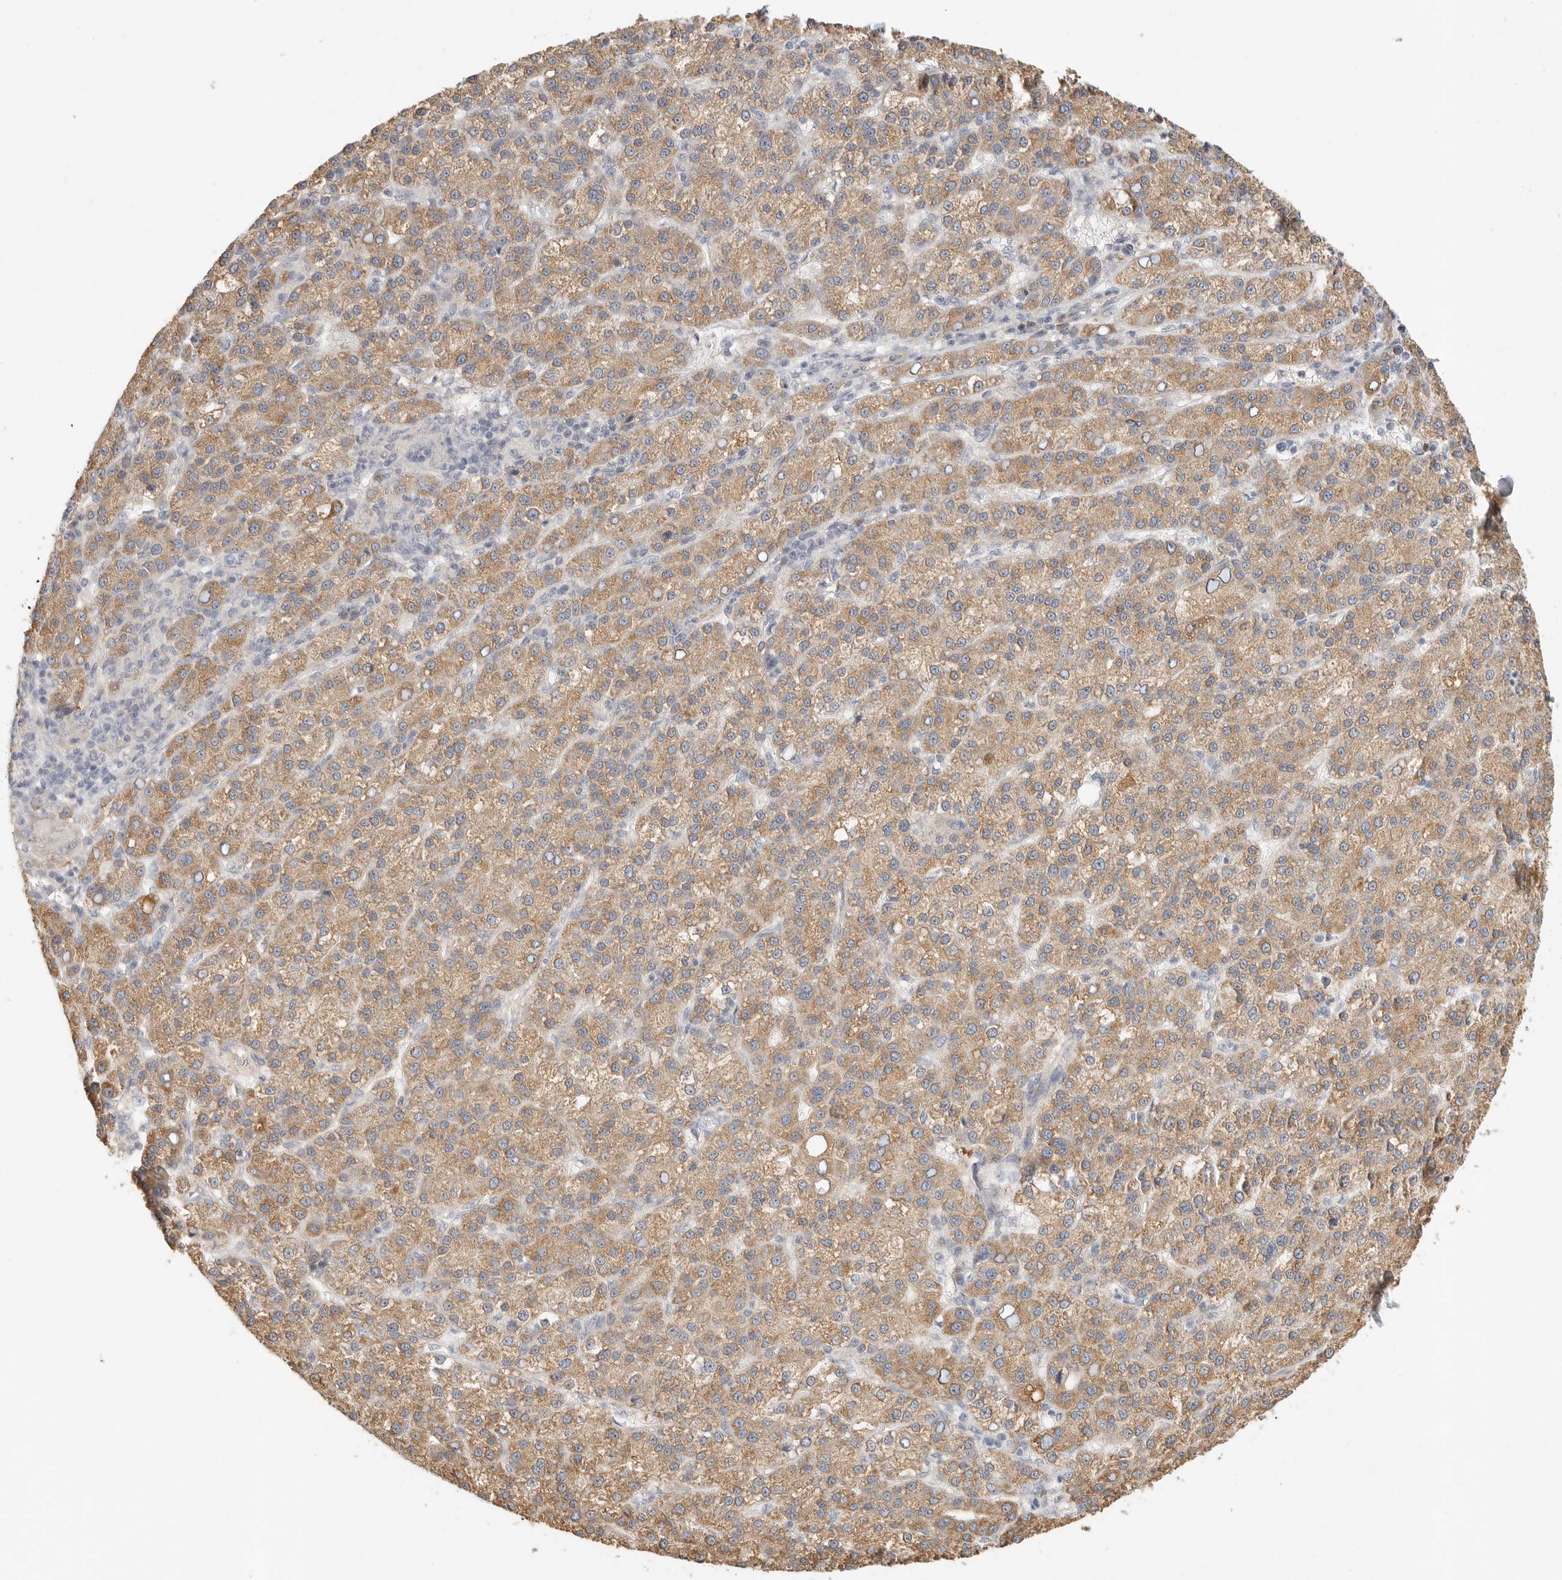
{"staining": {"intensity": "moderate", "quantity": ">75%", "location": "cytoplasmic/membranous"}, "tissue": "liver cancer", "cell_type": "Tumor cells", "image_type": "cancer", "snomed": [{"axis": "morphology", "description": "Carcinoma, Hepatocellular, NOS"}, {"axis": "topography", "description": "Liver"}], "caption": "Tumor cells demonstrate medium levels of moderate cytoplasmic/membranous positivity in approximately >75% of cells in hepatocellular carcinoma (liver).", "gene": "SLC25A36", "patient": {"sex": "female", "age": 58}}